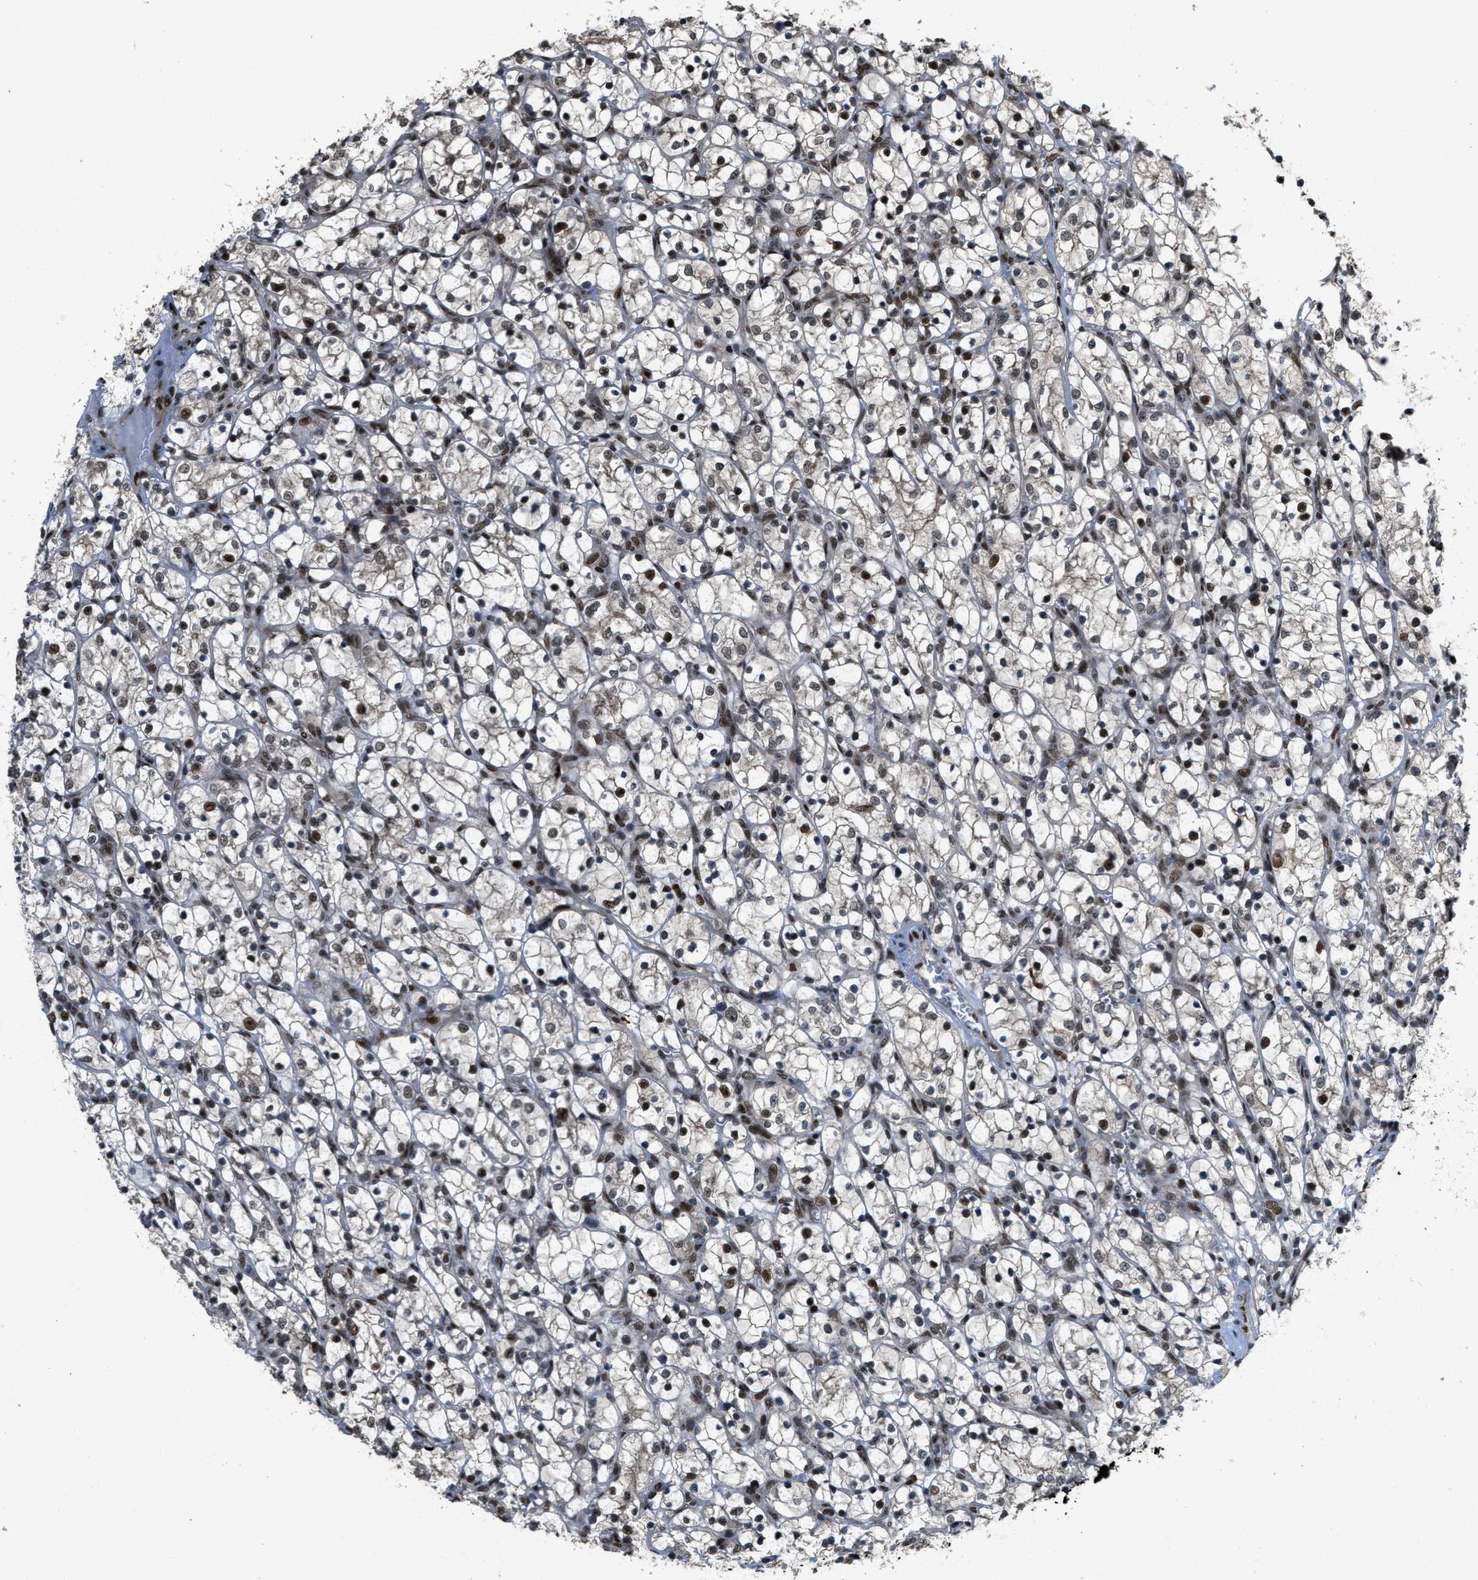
{"staining": {"intensity": "moderate", "quantity": "25%-75%", "location": "nuclear"}, "tissue": "renal cancer", "cell_type": "Tumor cells", "image_type": "cancer", "snomed": [{"axis": "morphology", "description": "Adenocarcinoma, NOS"}, {"axis": "topography", "description": "Kidney"}], "caption": "Human renal adenocarcinoma stained with a brown dye shows moderate nuclear positive positivity in about 25%-75% of tumor cells.", "gene": "SERTAD2", "patient": {"sex": "female", "age": 69}}